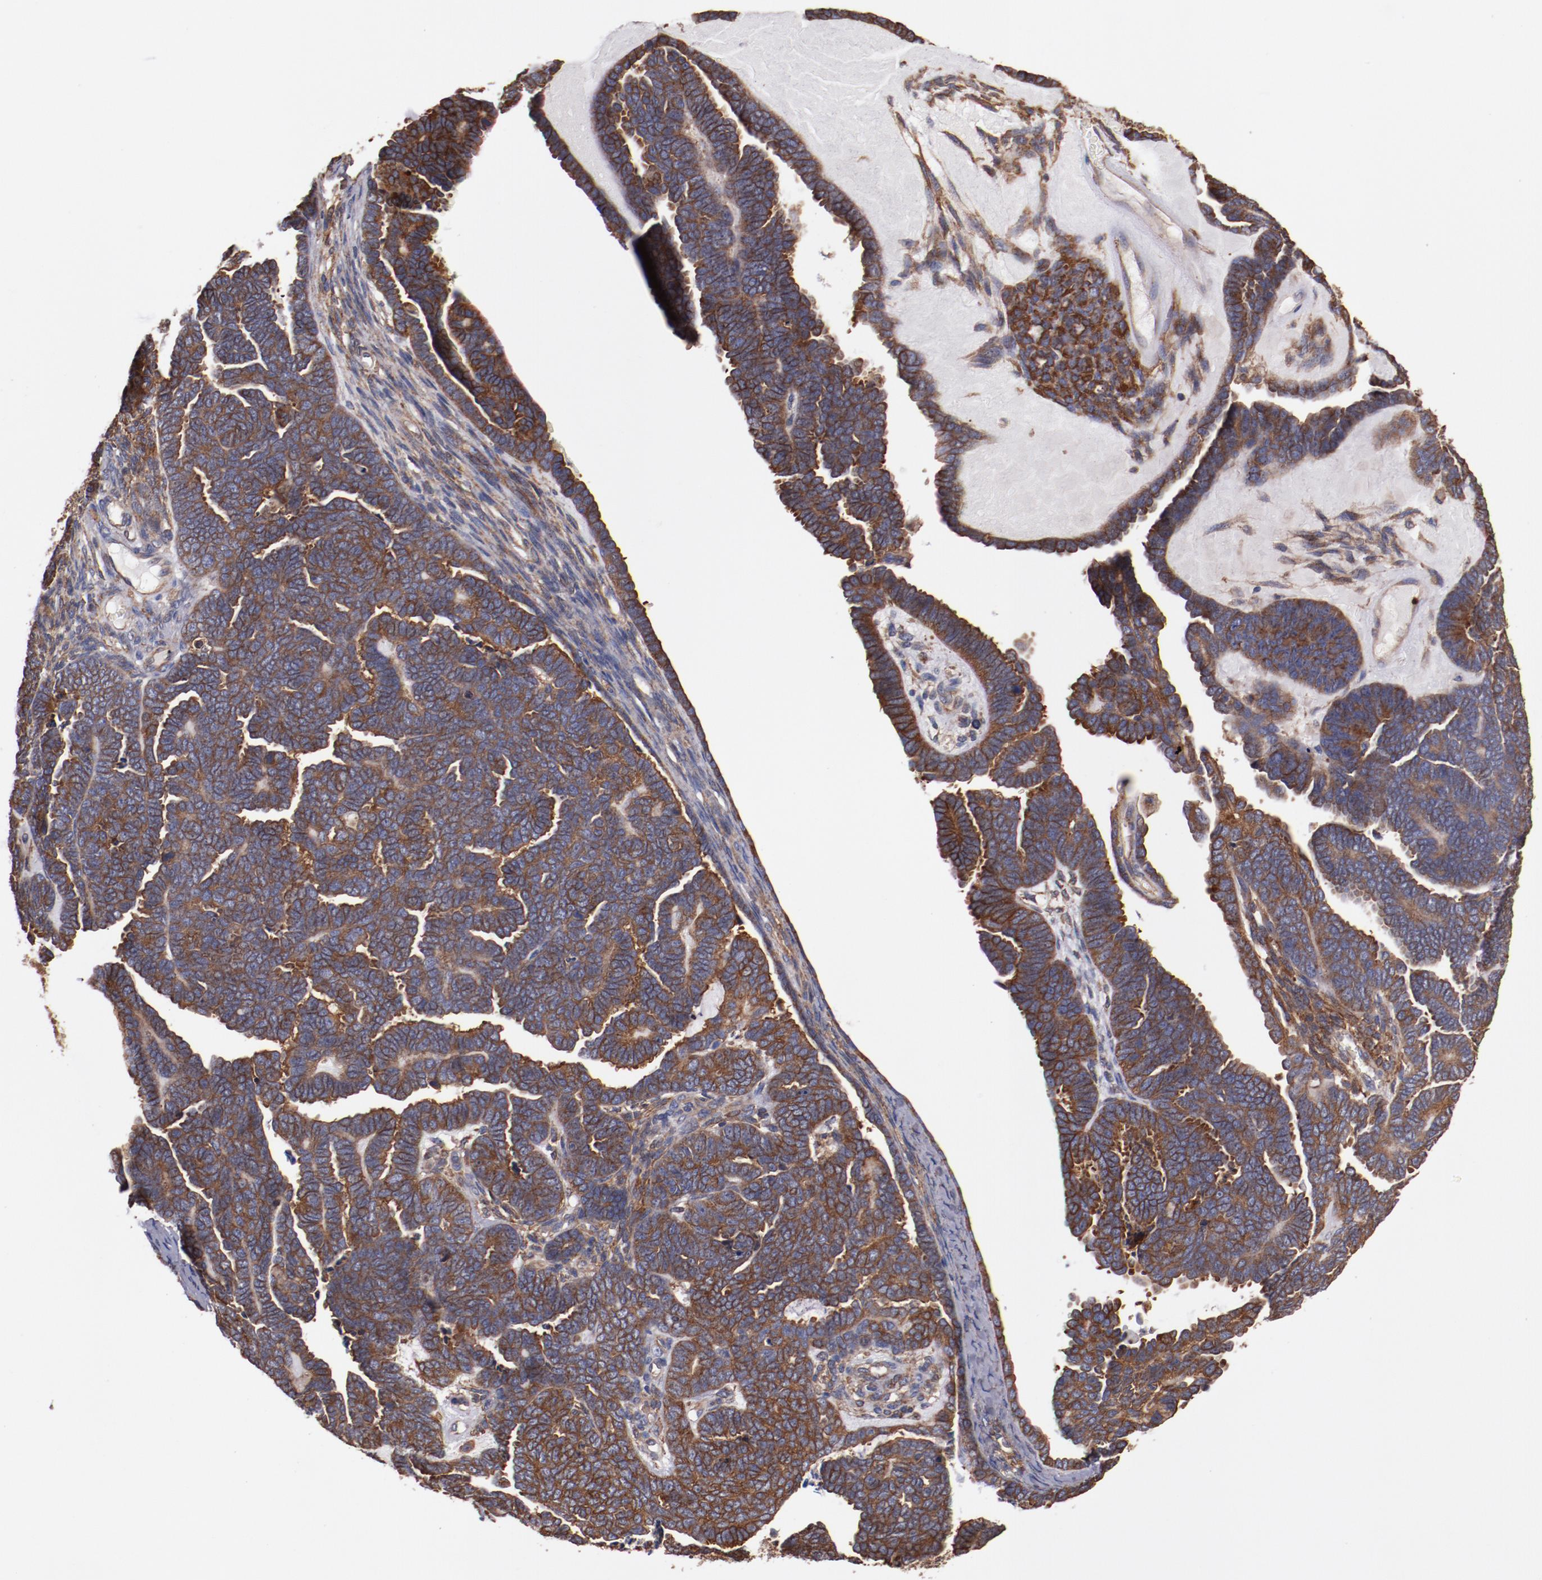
{"staining": {"intensity": "strong", "quantity": ">75%", "location": "cytoplasmic/membranous"}, "tissue": "endometrial cancer", "cell_type": "Tumor cells", "image_type": "cancer", "snomed": [{"axis": "morphology", "description": "Neoplasm, malignant, NOS"}, {"axis": "topography", "description": "Endometrium"}], "caption": "Immunohistochemistry (IHC) micrograph of endometrial cancer (malignant neoplasm) stained for a protein (brown), which shows high levels of strong cytoplasmic/membranous expression in about >75% of tumor cells.", "gene": "TMOD3", "patient": {"sex": "female", "age": 74}}